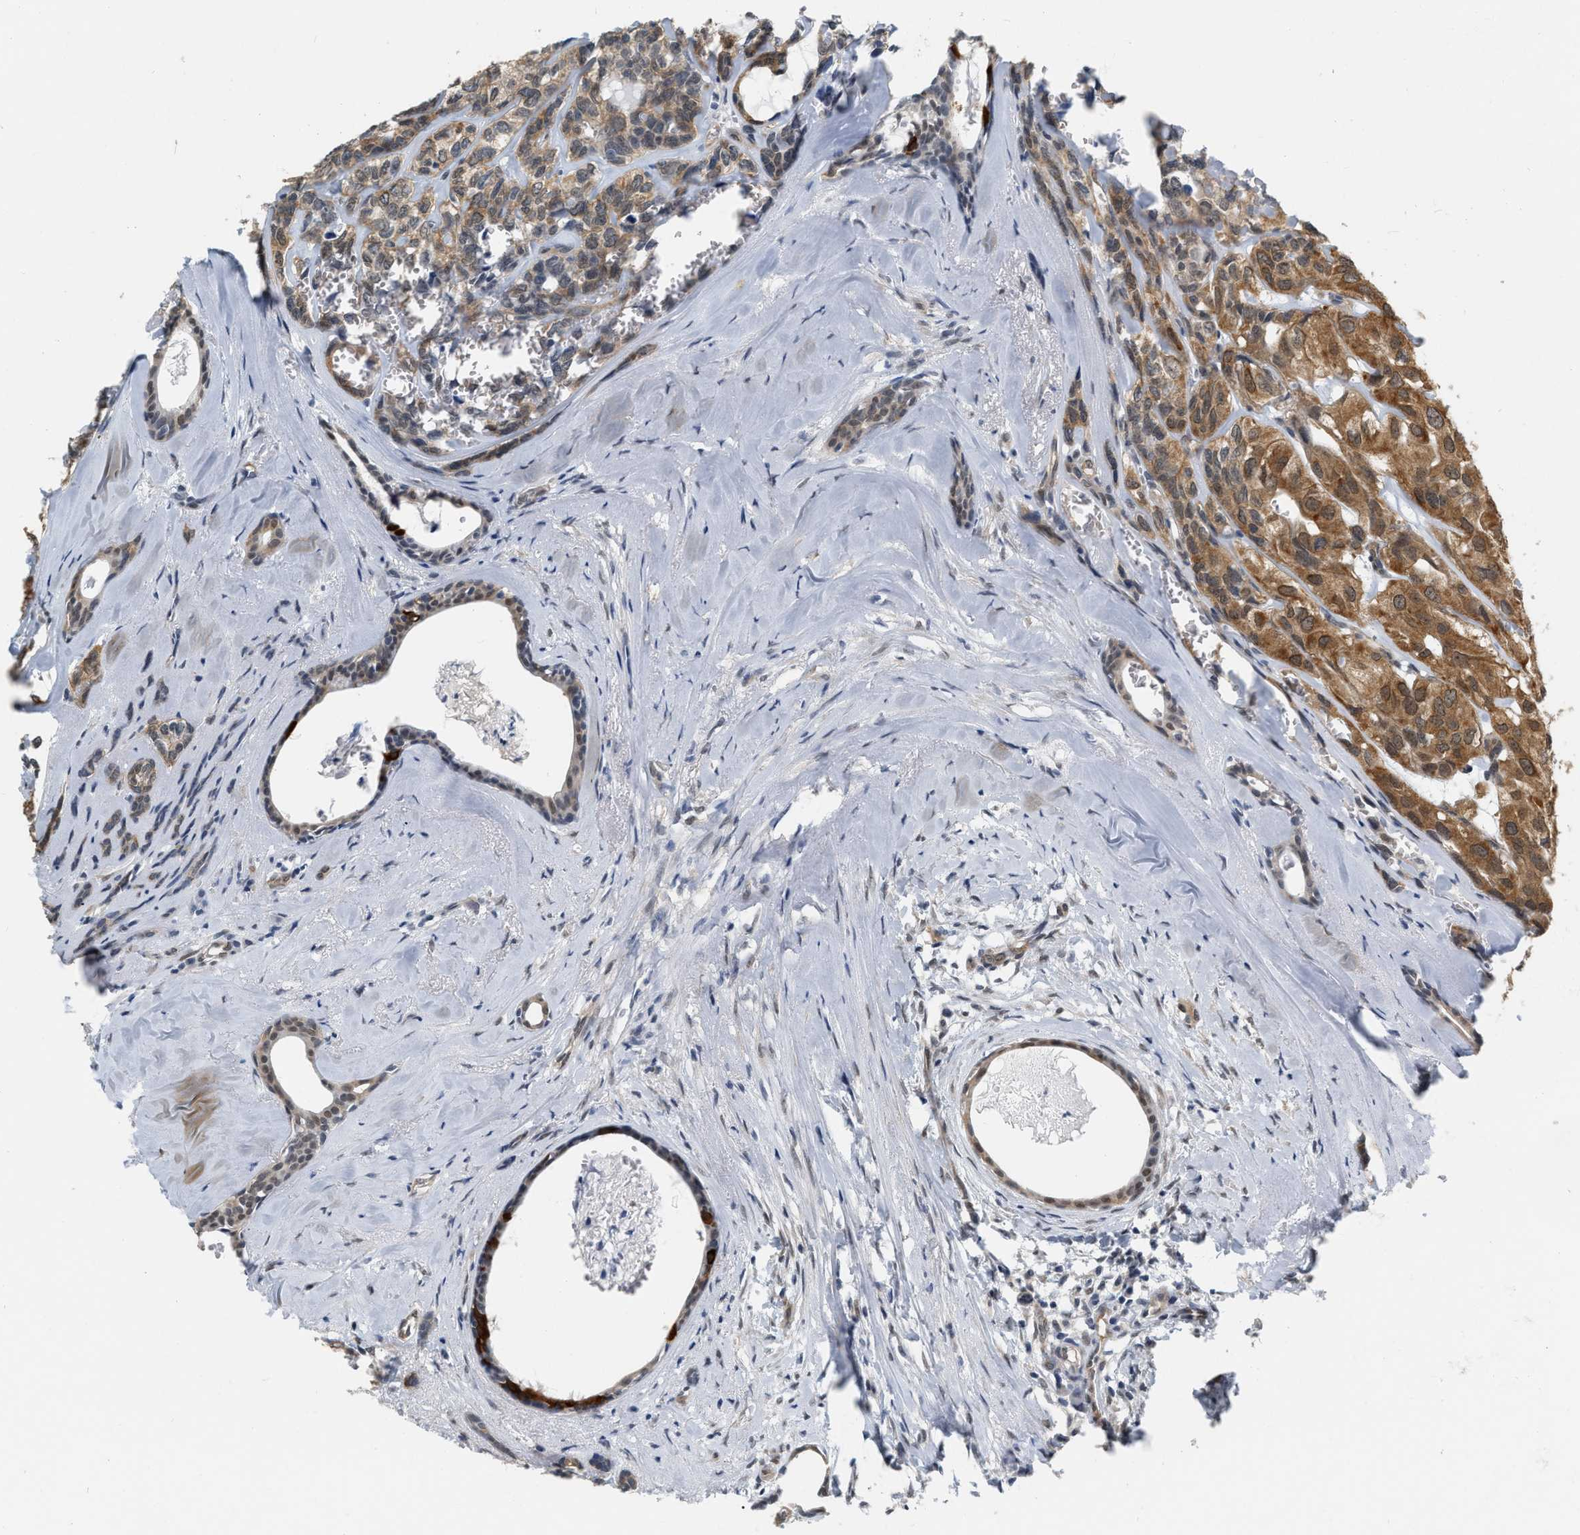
{"staining": {"intensity": "moderate", "quantity": ">75%", "location": "cytoplasmic/membranous"}, "tissue": "head and neck cancer", "cell_type": "Tumor cells", "image_type": "cancer", "snomed": [{"axis": "morphology", "description": "Adenocarcinoma, NOS"}, {"axis": "topography", "description": "Salivary gland, NOS"}, {"axis": "topography", "description": "Head-Neck"}], "caption": "IHC of head and neck cancer reveals medium levels of moderate cytoplasmic/membranous expression in approximately >75% of tumor cells.", "gene": "RUVBL1", "patient": {"sex": "female", "age": 76}}